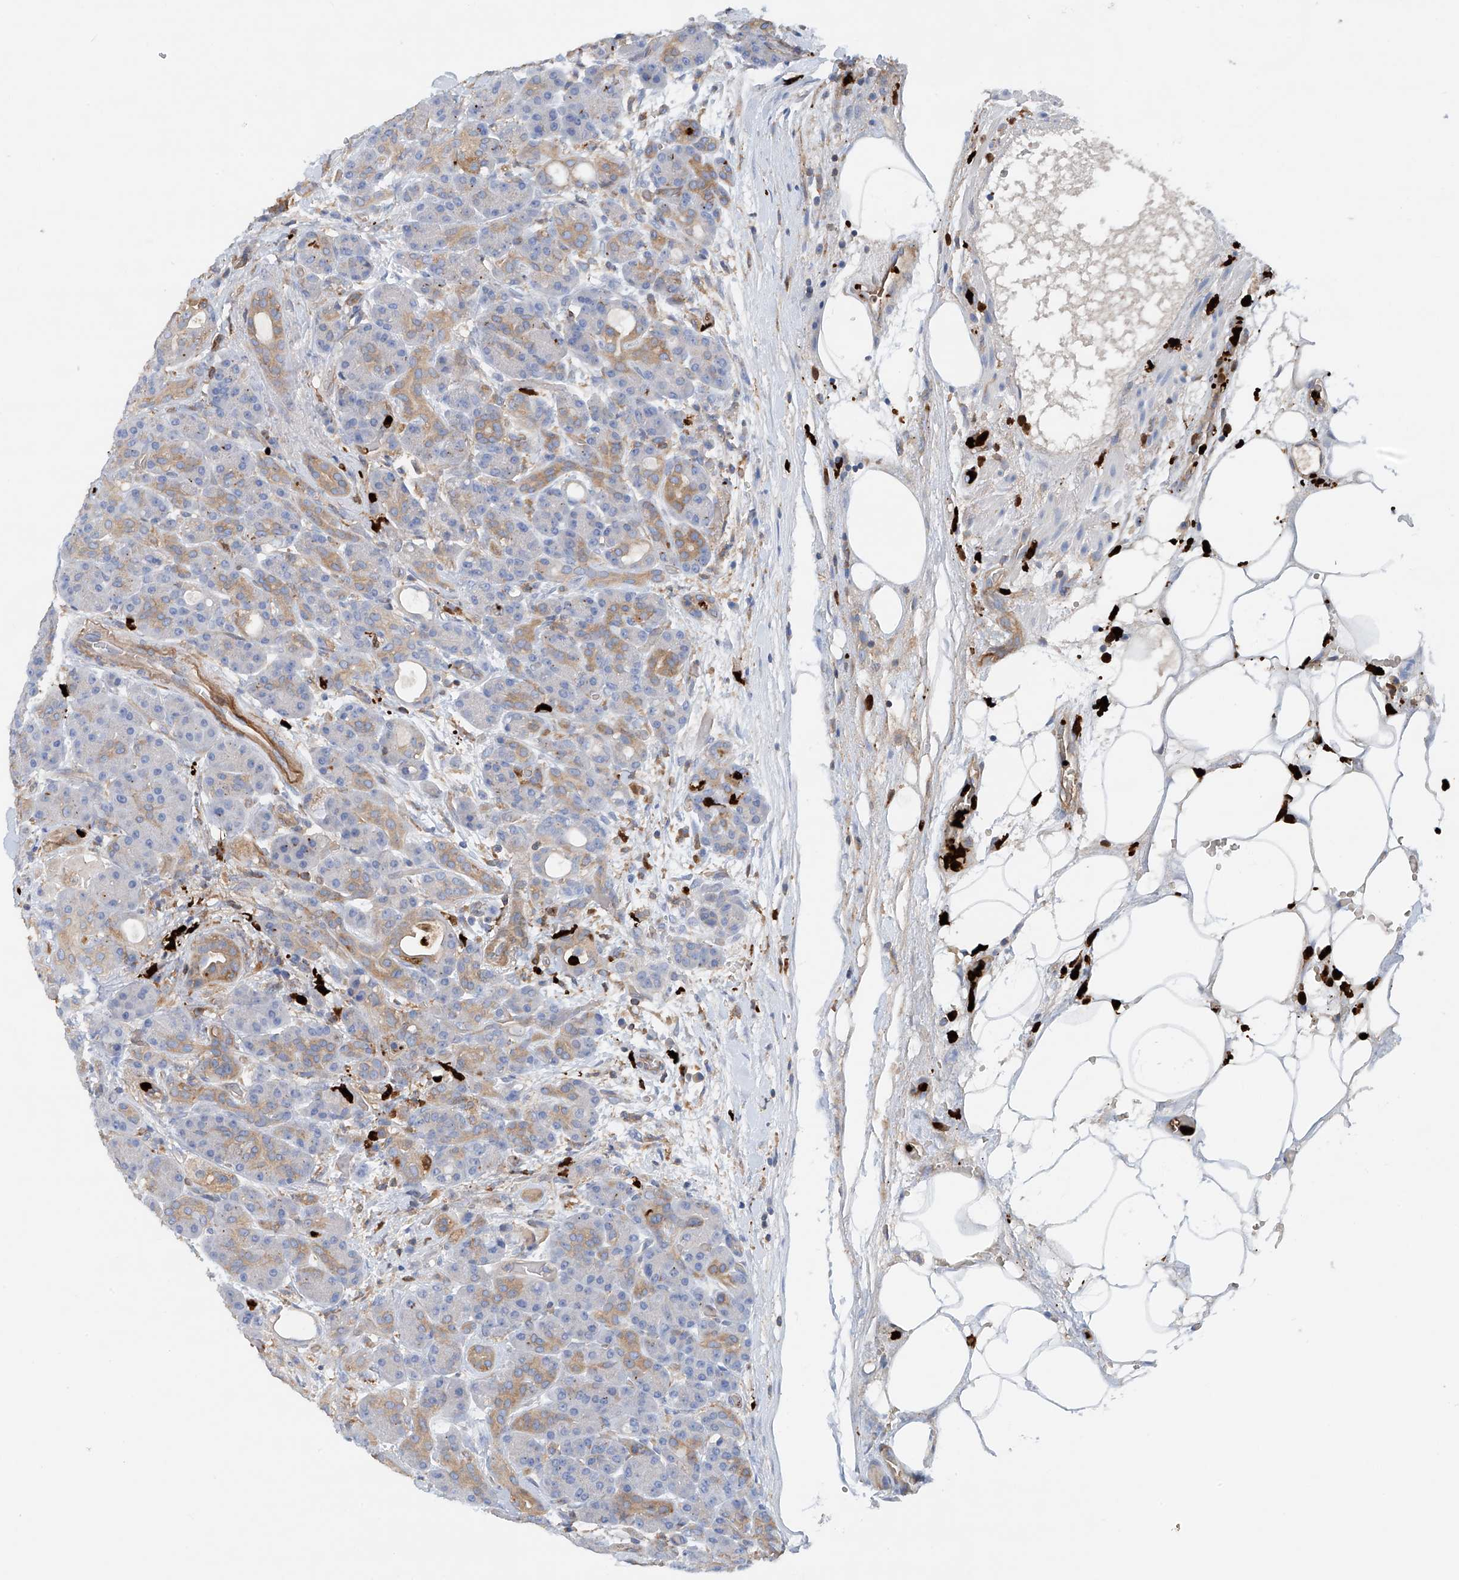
{"staining": {"intensity": "moderate", "quantity": "<25%", "location": "cytoplasmic/membranous"}, "tissue": "pancreas", "cell_type": "Exocrine glandular cells", "image_type": "normal", "snomed": [{"axis": "morphology", "description": "Normal tissue, NOS"}, {"axis": "topography", "description": "Pancreas"}], "caption": "This photomicrograph demonstrates immunohistochemistry (IHC) staining of benign human pancreas, with low moderate cytoplasmic/membranous staining in about <25% of exocrine glandular cells.", "gene": "PHACTR2", "patient": {"sex": "male", "age": 63}}